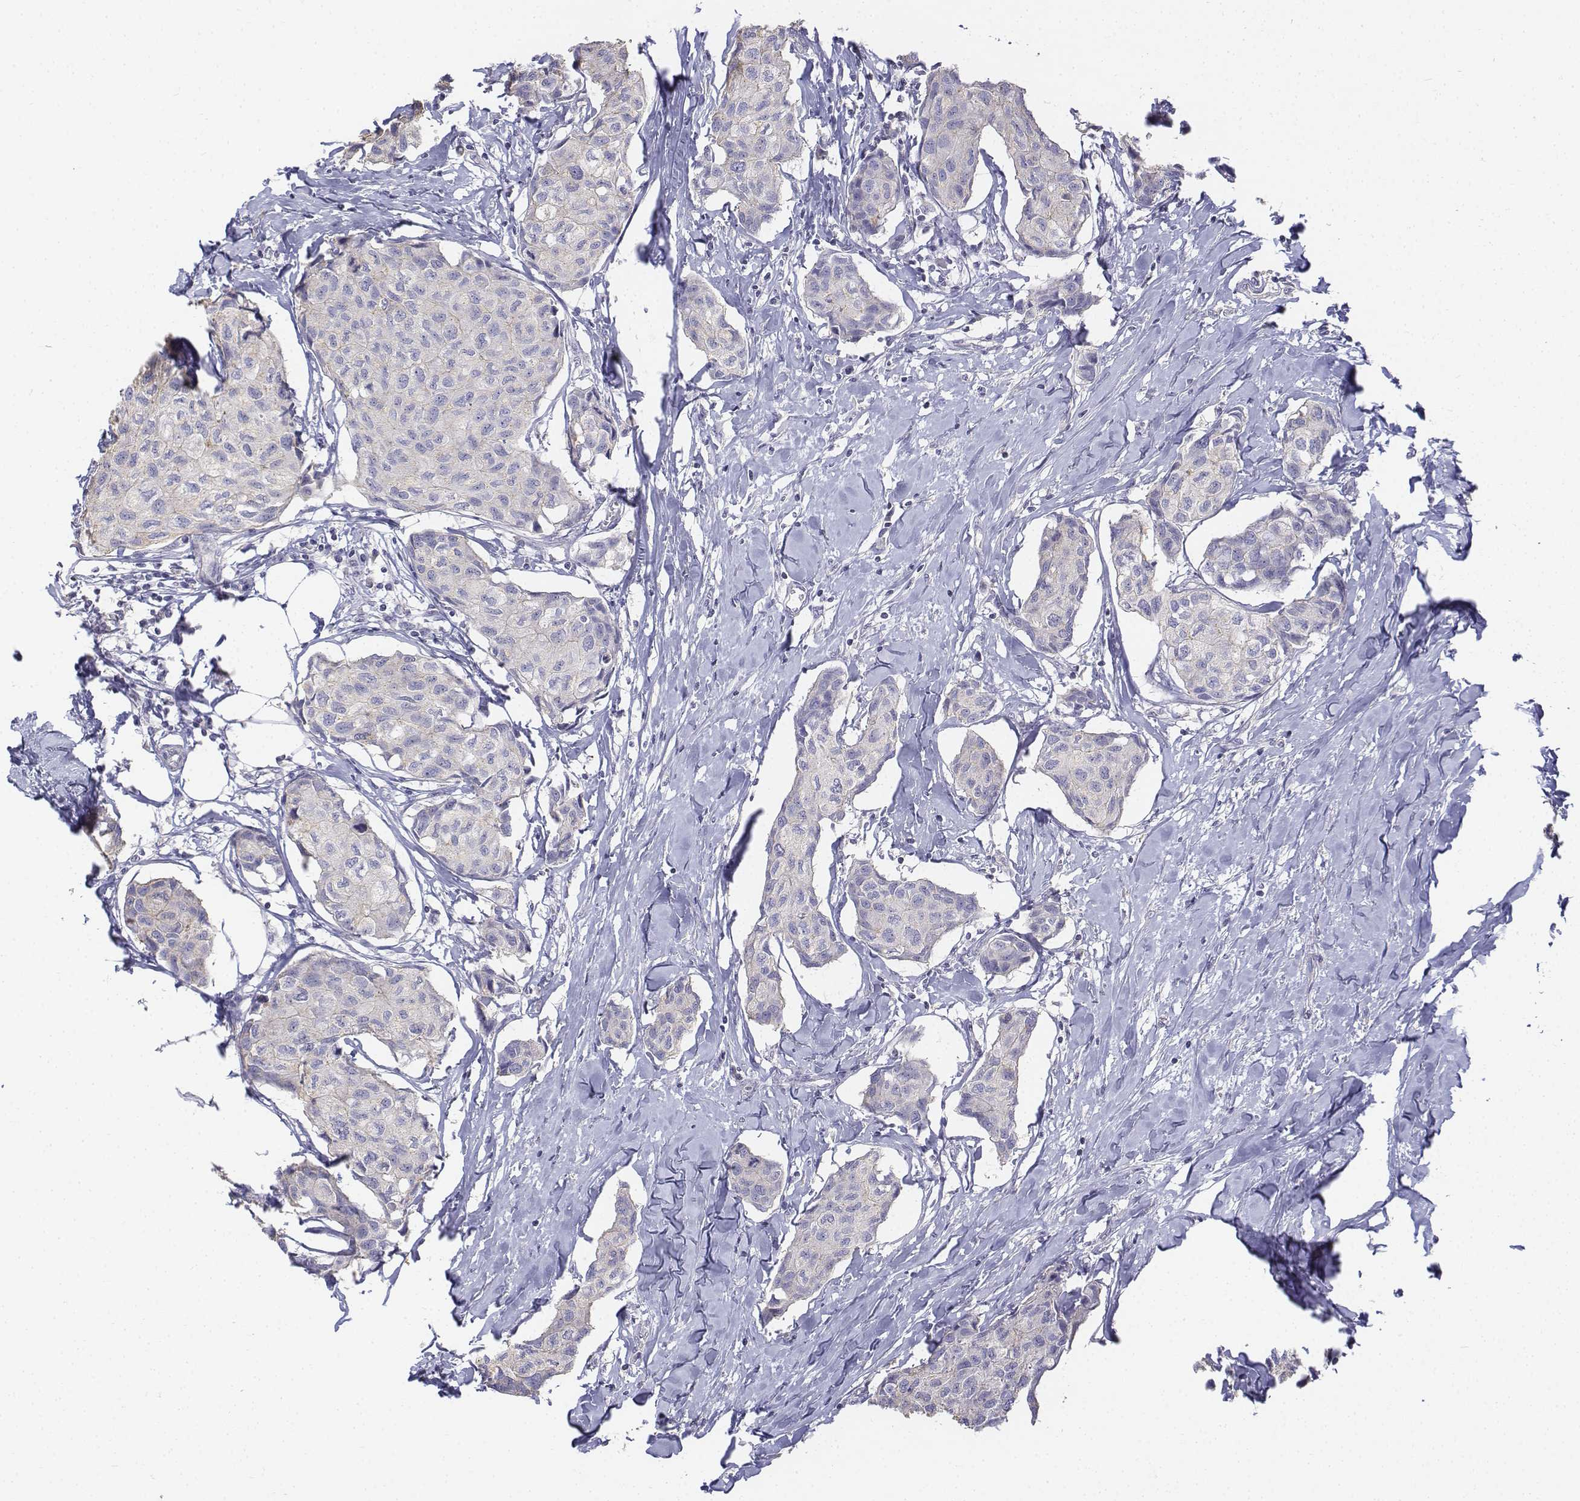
{"staining": {"intensity": "negative", "quantity": "none", "location": "none"}, "tissue": "breast cancer", "cell_type": "Tumor cells", "image_type": "cancer", "snomed": [{"axis": "morphology", "description": "Duct carcinoma"}, {"axis": "topography", "description": "Breast"}], "caption": "A high-resolution image shows immunohistochemistry (IHC) staining of breast invasive ductal carcinoma, which shows no significant staining in tumor cells.", "gene": "LGSN", "patient": {"sex": "female", "age": 80}}